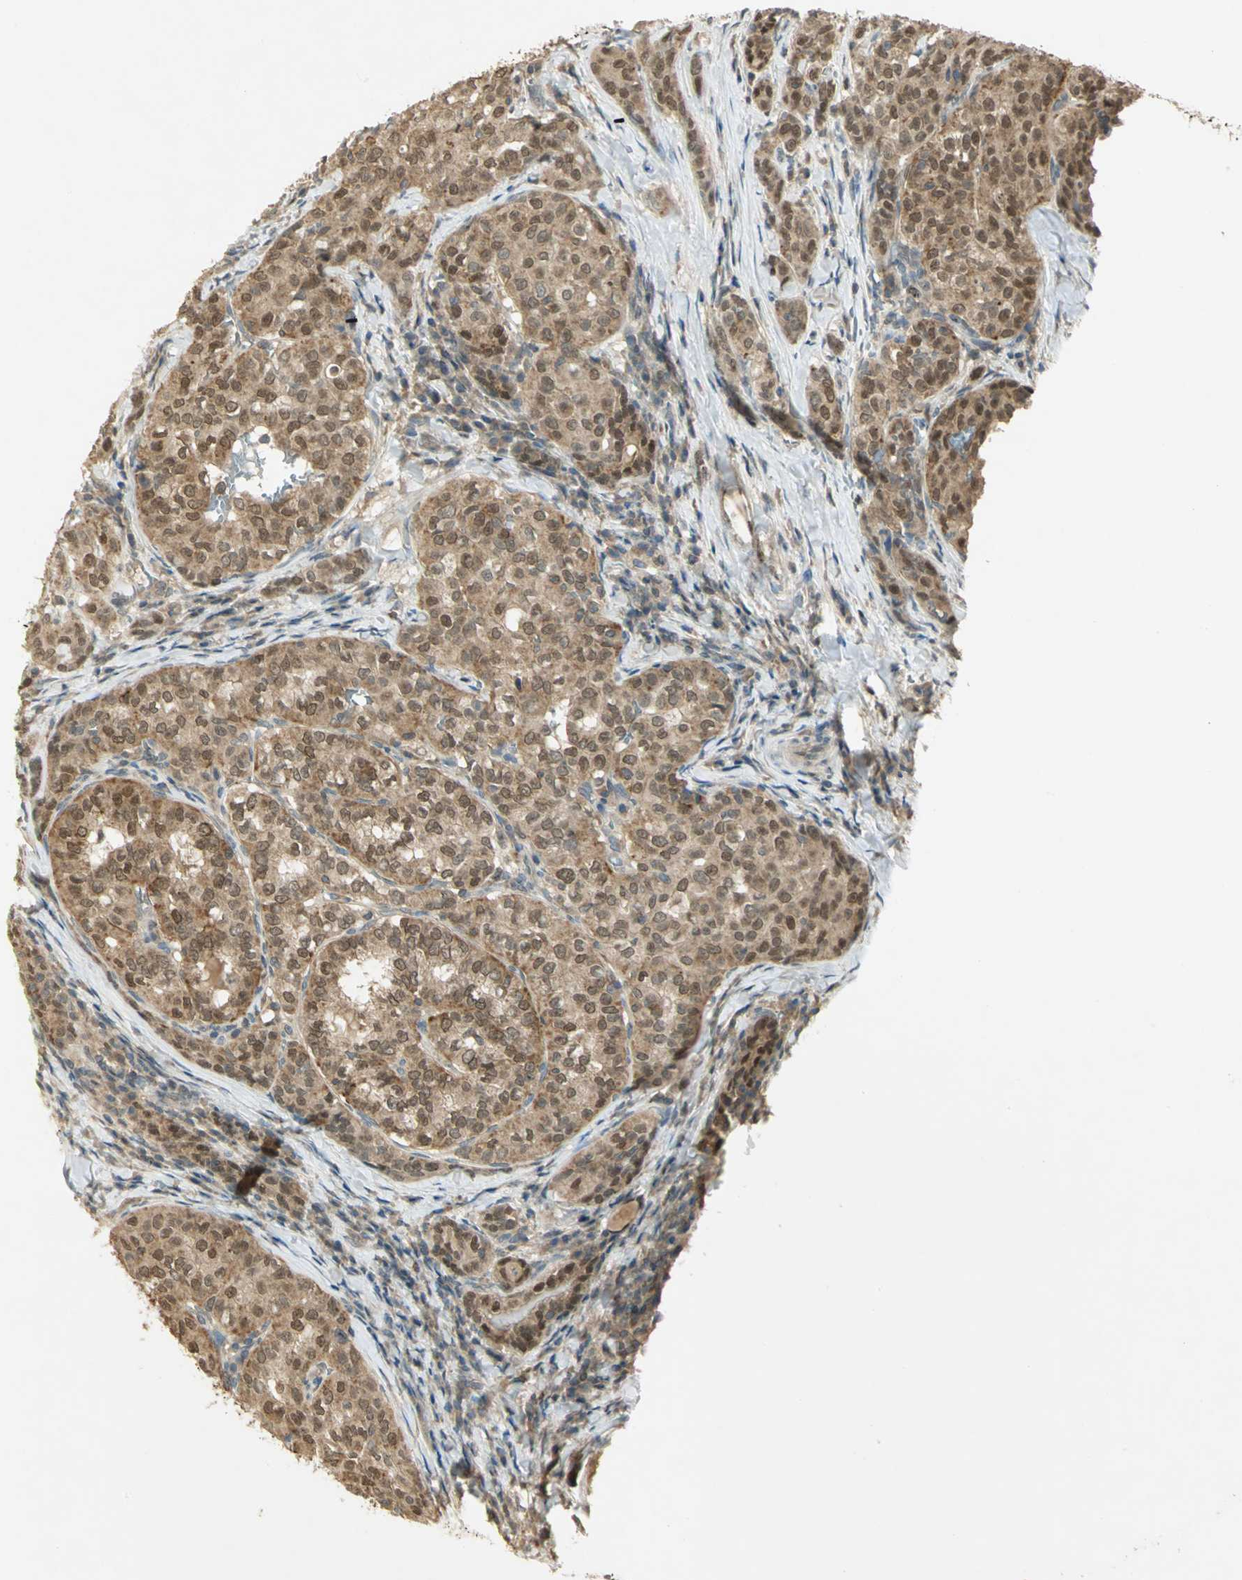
{"staining": {"intensity": "moderate", "quantity": ">75%", "location": "cytoplasmic/membranous,nuclear"}, "tissue": "thyroid cancer", "cell_type": "Tumor cells", "image_type": "cancer", "snomed": [{"axis": "morphology", "description": "Papillary adenocarcinoma, NOS"}, {"axis": "topography", "description": "Thyroid gland"}], "caption": "Thyroid papillary adenocarcinoma was stained to show a protein in brown. There is medium levels of moderate cytoplasmic/membranous and nuclear positivity in approximately >75% of tumor cells. (IHC, brightfield microscopy, high magnification).", "gene": "BIRC2", "patient": {"sex": "female", "age": 30}}